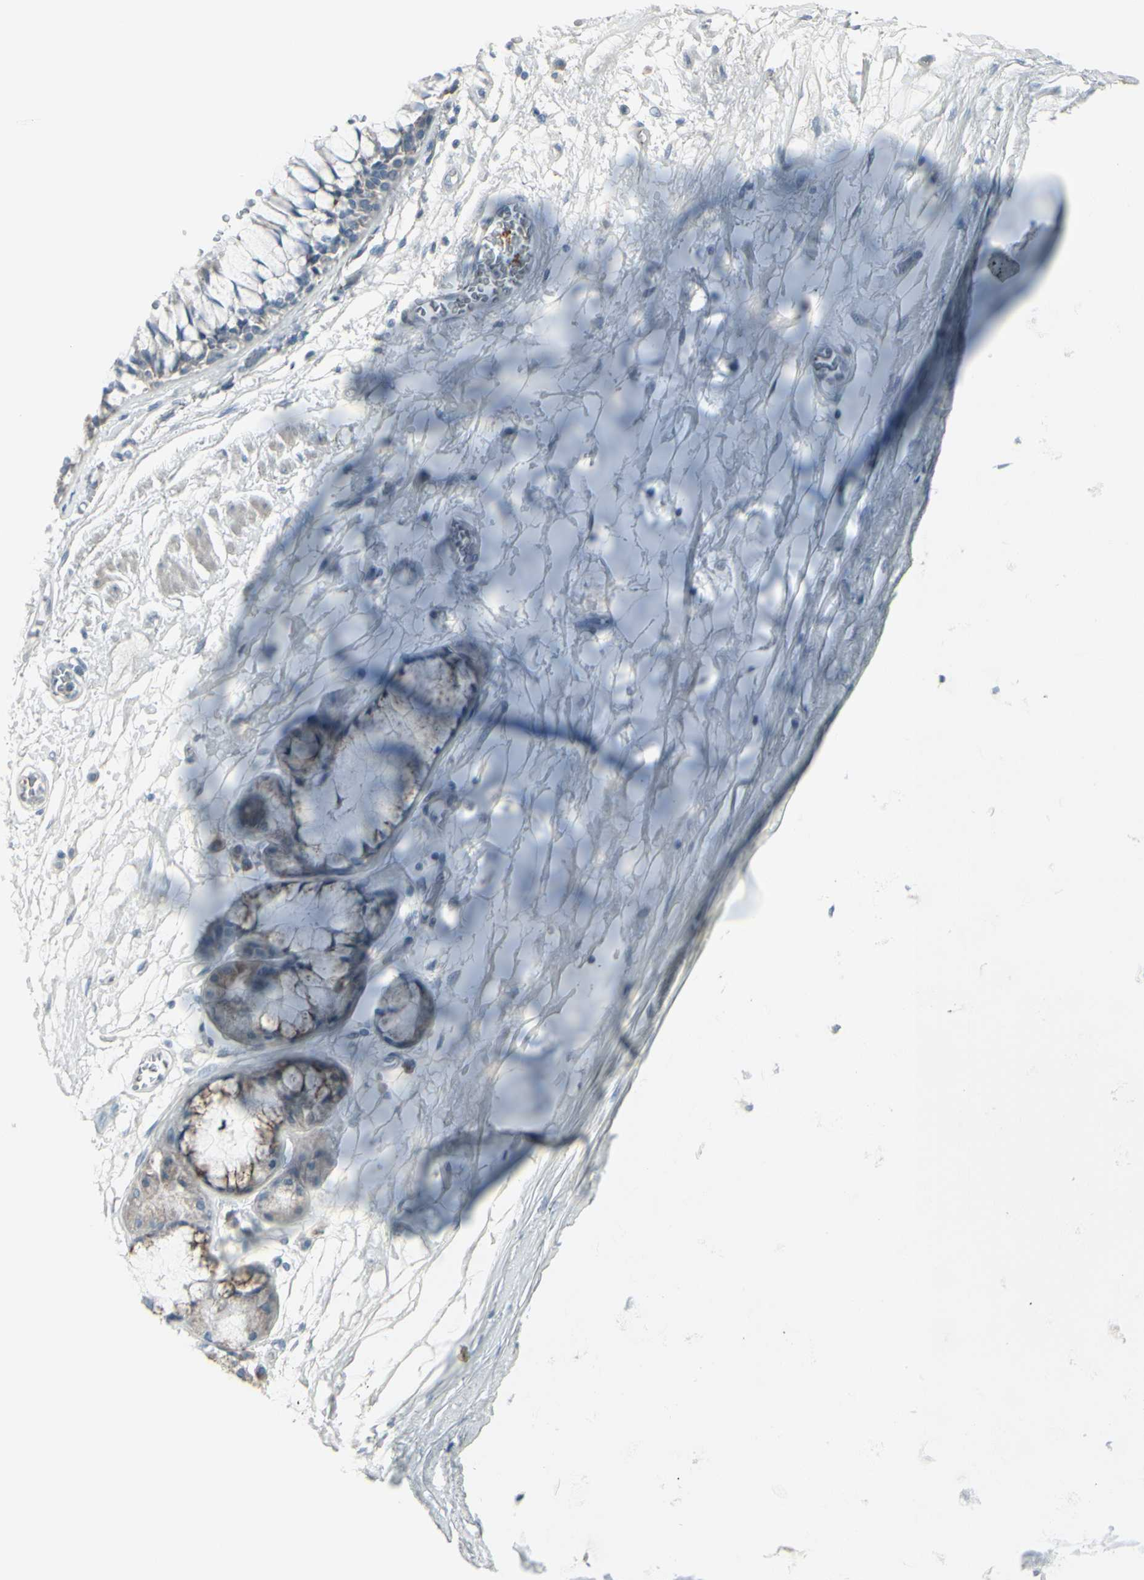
{"staining": {"intensity": "weak", "quantity": ">75%", "location": "cytoplasmic/membranous"}, "tissue": "bronchus", "cell_type": "Respiratory epithelial cells", "image_type": "normal", "snomed": [{"axis": "morphology", "description": "Normal tissue, NOS"}, {"axis": "topography", "description": "Bronchus"}], "caption": "Immunohistochemical staining of unremarkable human bronchus shows weak cytoplasmic/membranous protein positivity in about >75% of respiratory epithelial cells. (DAB IHC with brightfield microscopy, high magnification).", "gene": "CD79B", "patient": {"sex": "male", "age": 66}}